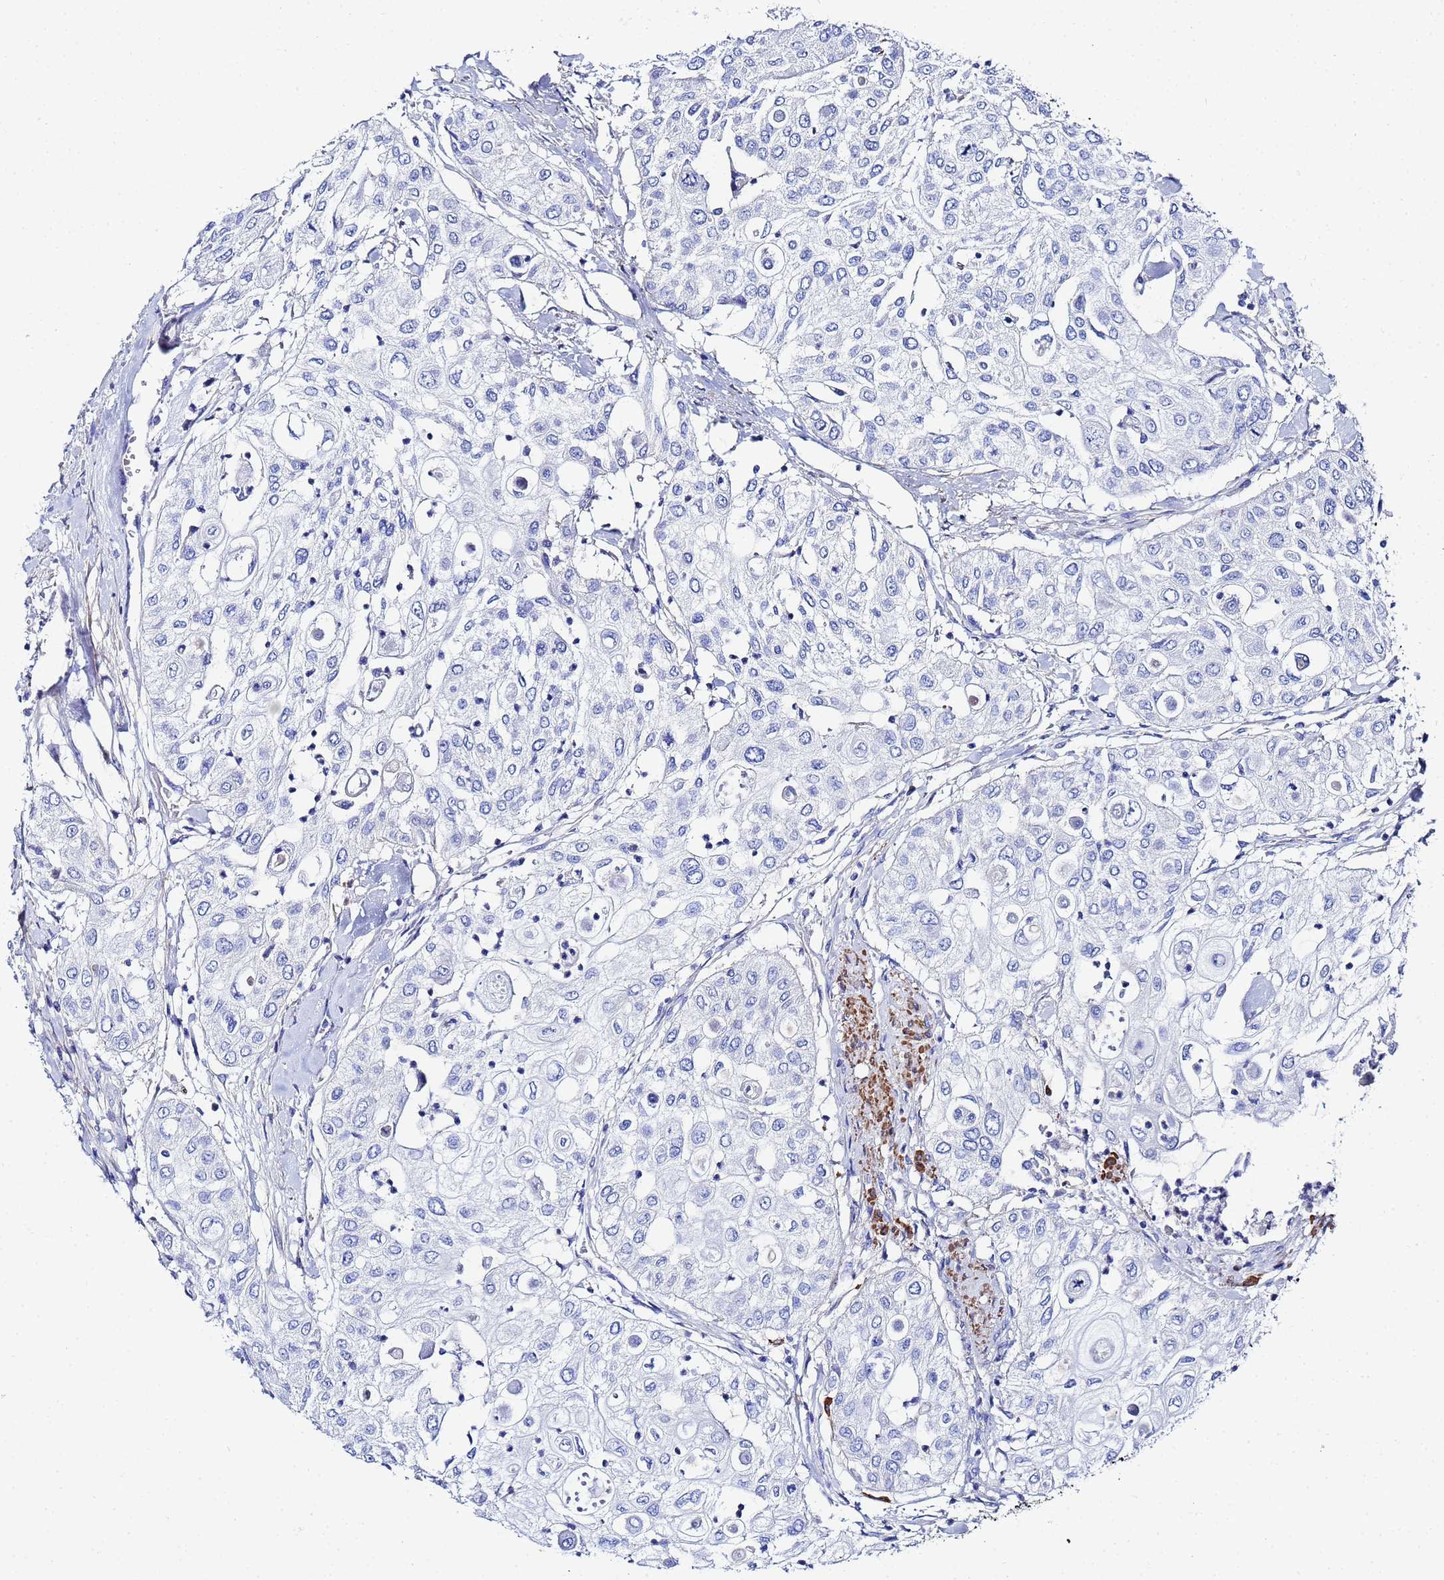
{"staining": {"intensity": "negative", "quantity": "none", "location": "none"}, "tissue": "urothelial cancer", "cell_type": "Tumor cells", "image_type": "cancer", "snomed": [{"axis": "morphology", "description": "Urothelial carcinoma, High grade"}, {"axis": "topography", "description": "Urinary bladder"}], "caption": "DAB (3,3'-diaminobenzidine) immunohistochemical staining of high-grade urothelial carcinoma reveals no significant positivity in tumor cells.", "gene": "RAB39B", "patient": {"sex": "female", "age": 79}}